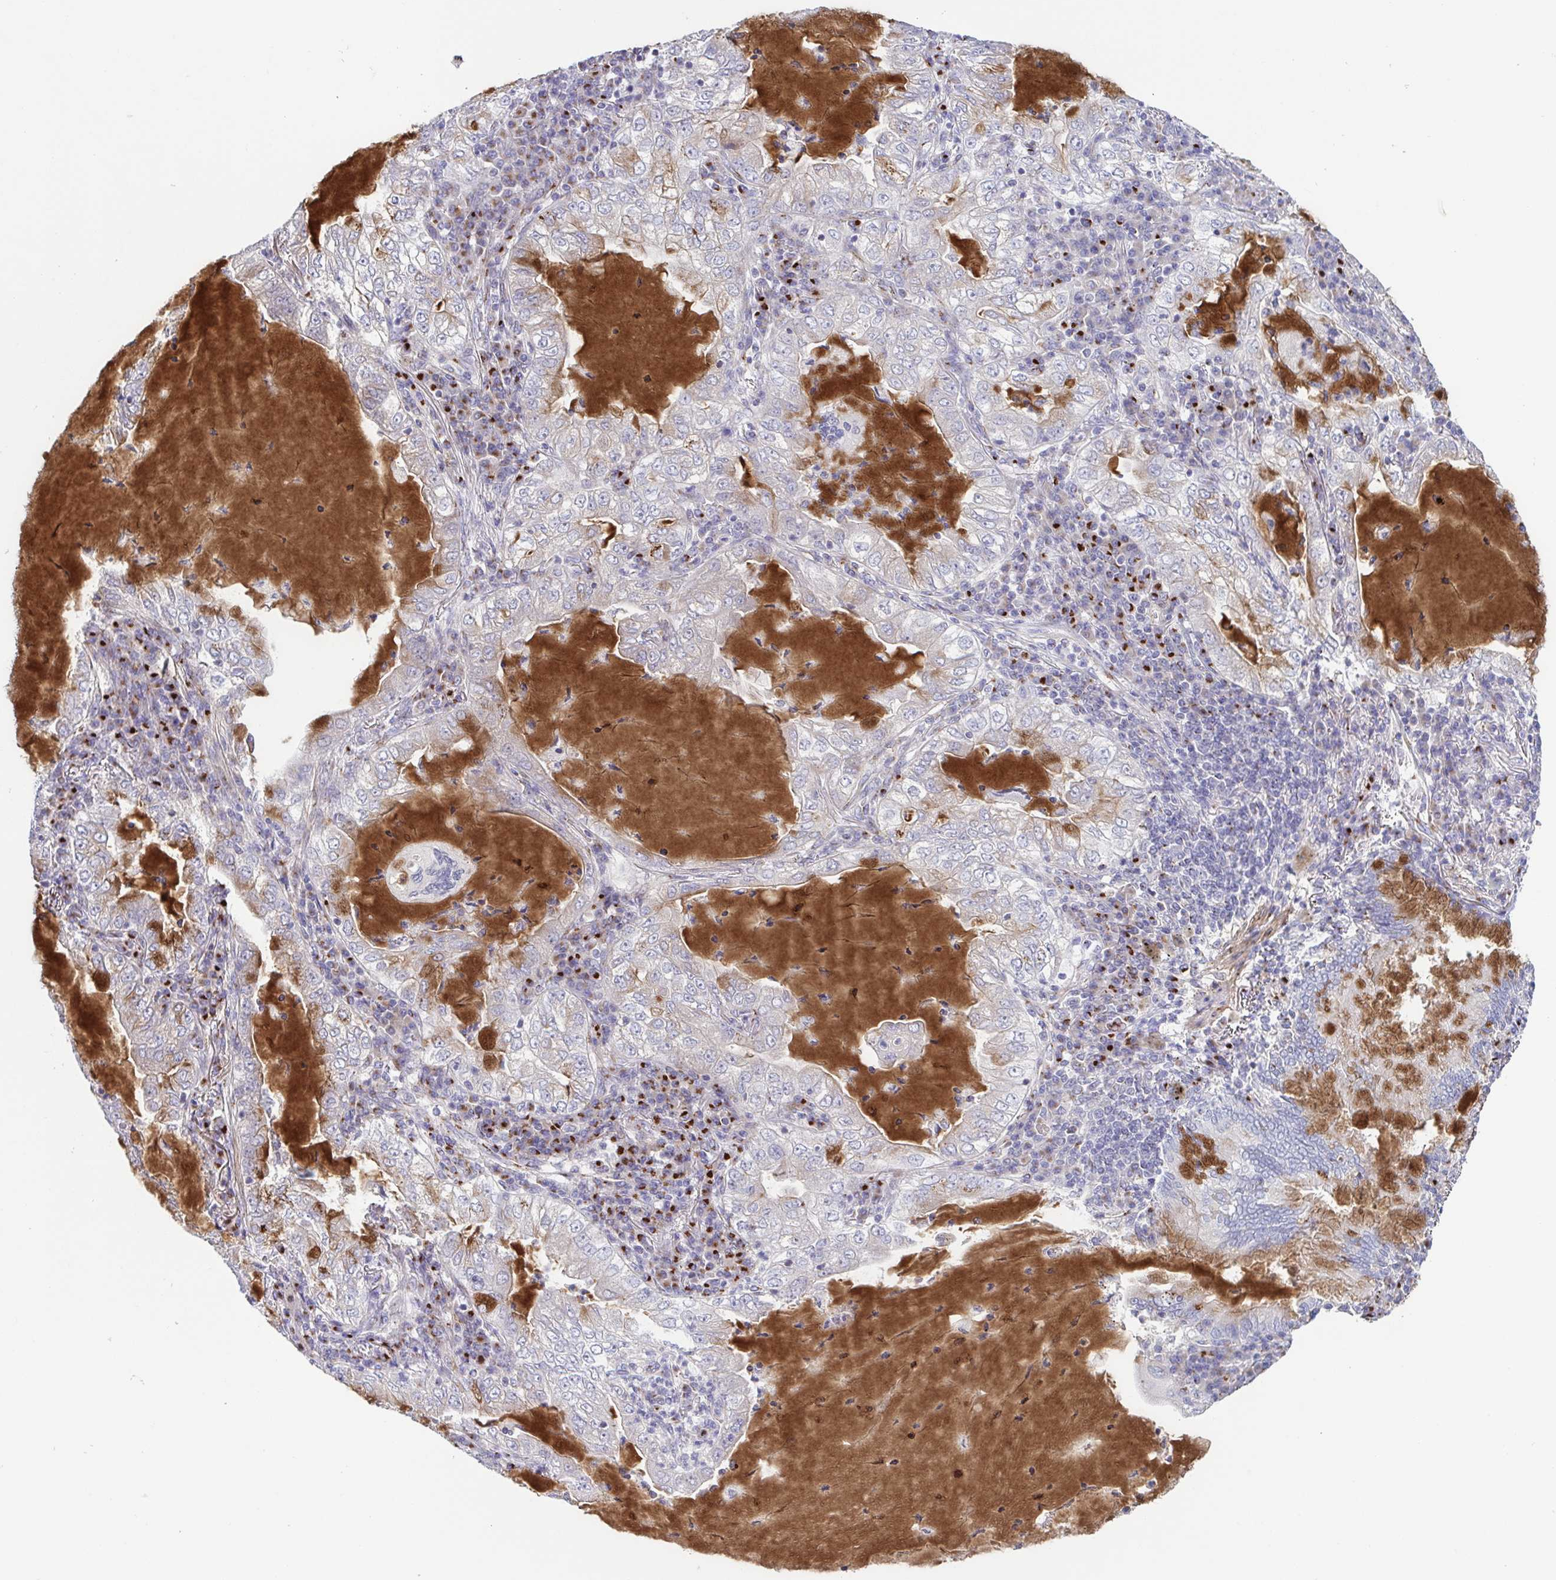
{"staining": {"intensity": "negative", "quantity": "none", "location": "none"}, "tissue": "lung cancer", "cell_type": "Tumor cells", "image_type": "cancer", "snomed": [{"axis": "morphology", "description": "Adenocarcinoma, NOS"}, {"axis": "topography", "description": "Lung"}], "caption": "DAB (3,3'-diaminobenzidine) immunohistochemical staining of lung cancer demonstrates no significant positivity in tumor cells. The staining was performed using DAB (3,3'-diaminobenzidine) to visualize the protein expression in brown, while the nuclei were stained in blue with hematoxylin (Magnification: 20x).", "gene": "COL17A1", "patient": {"sex": "female", "age": 73}}